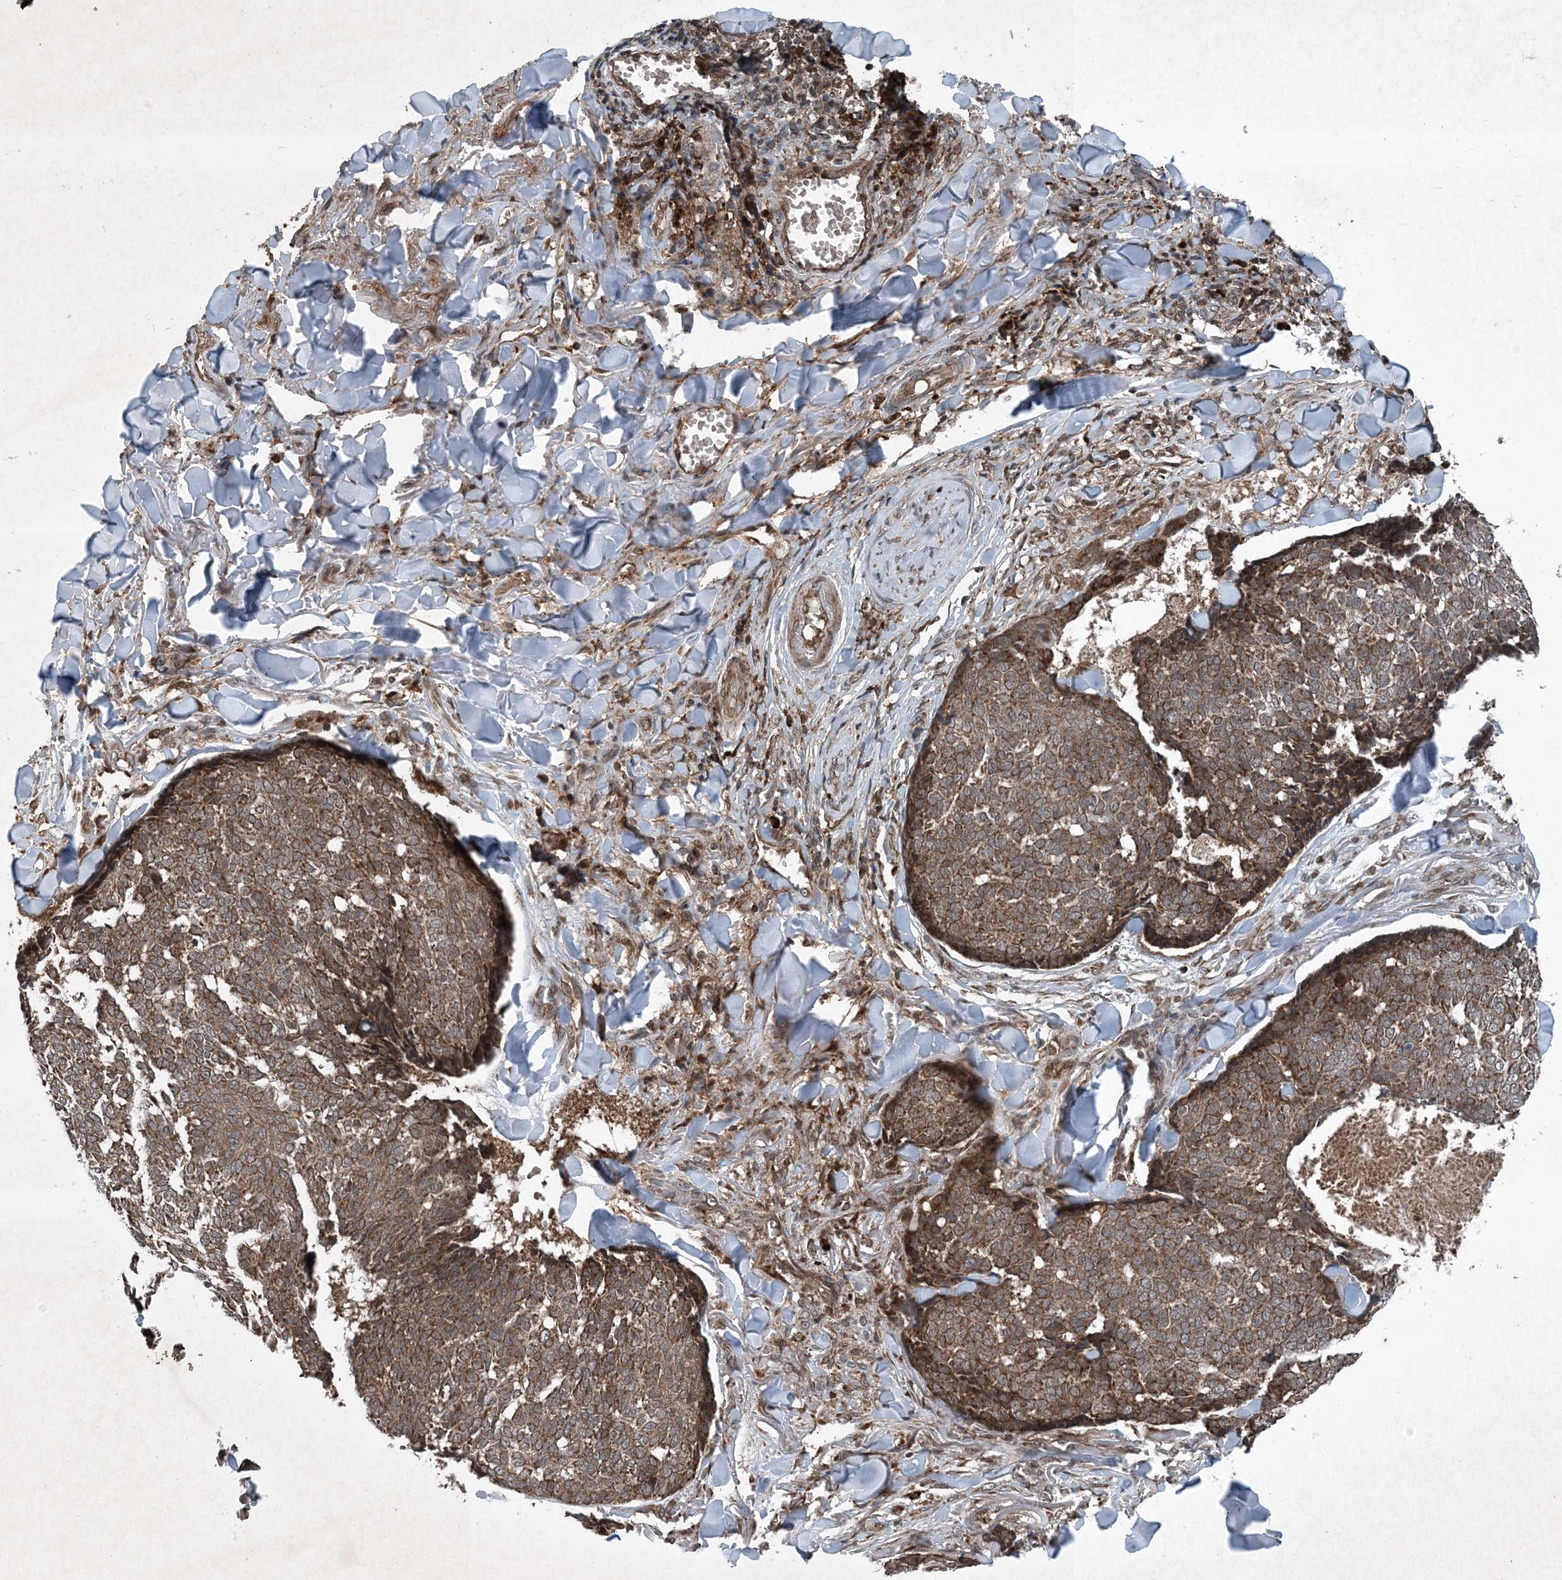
{"staining": {"intensity": "moderate", "quantity": ">75%", "location": "cytoplasmic/membranous"}, "tissue": "skin cancer", "cell_type": "Tumor cells", "image_type": "cancer", "snomed": [{"axis": "morphology", "description": "Basal cell carcinoma"}, {"axis": "topography", "description": "Skin"}], "caption": "An IHC histopathology image of tumor tissue is shown. Protein staining in brown labels moderate cytoplasmic/membranous positivity in basal cell carcinoma (skin) within tumor cells. The staining was performed using DAB (3,3'-diaminobenzidine) to visualize the protein expression in brown, while the nuclei were stained in blue with hematoxylin (Magnification: 20x).", "gene": "GNG5", "patient": {"sex": "male", "age": 84}}